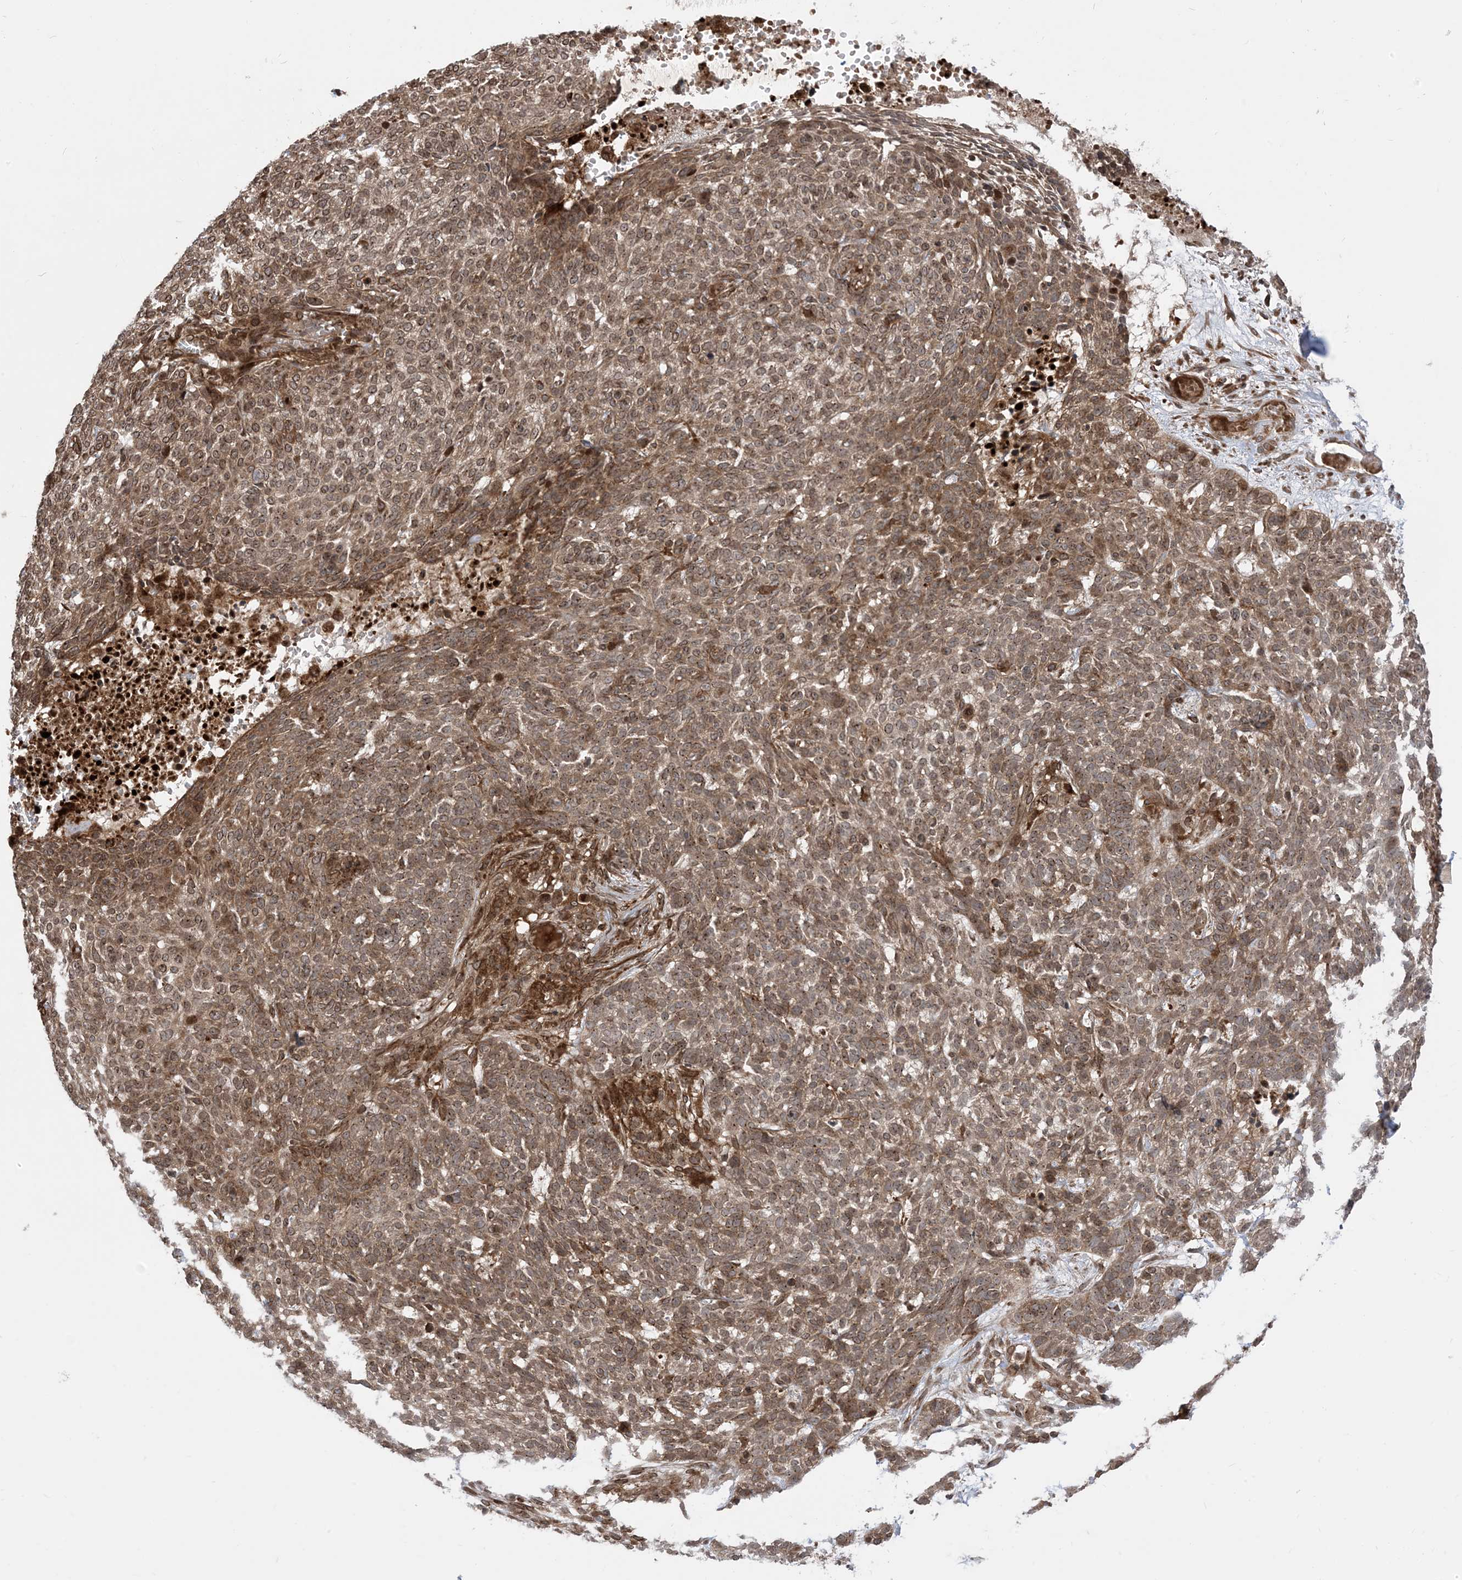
{"staining": {"intensity": "moderate", "quantity": ">75%", "location": "cytoplasmic/membranous"}, "tissue": "skin cancer", "cell_type": "Tumor cells", "image_type": "cancer", "snomed": [{"axis": "morphology", "description": "Basal cell carcinoma"}, {"axis": "topography", "description": "Skin"}], "caption": "Protein staining of skin cancer tissue reveals moderate cytoplasmic/membranous staining in about >75% of tumor cells.", "gene": "CASP4", "patient": {"sex": "male", "age": 85}}